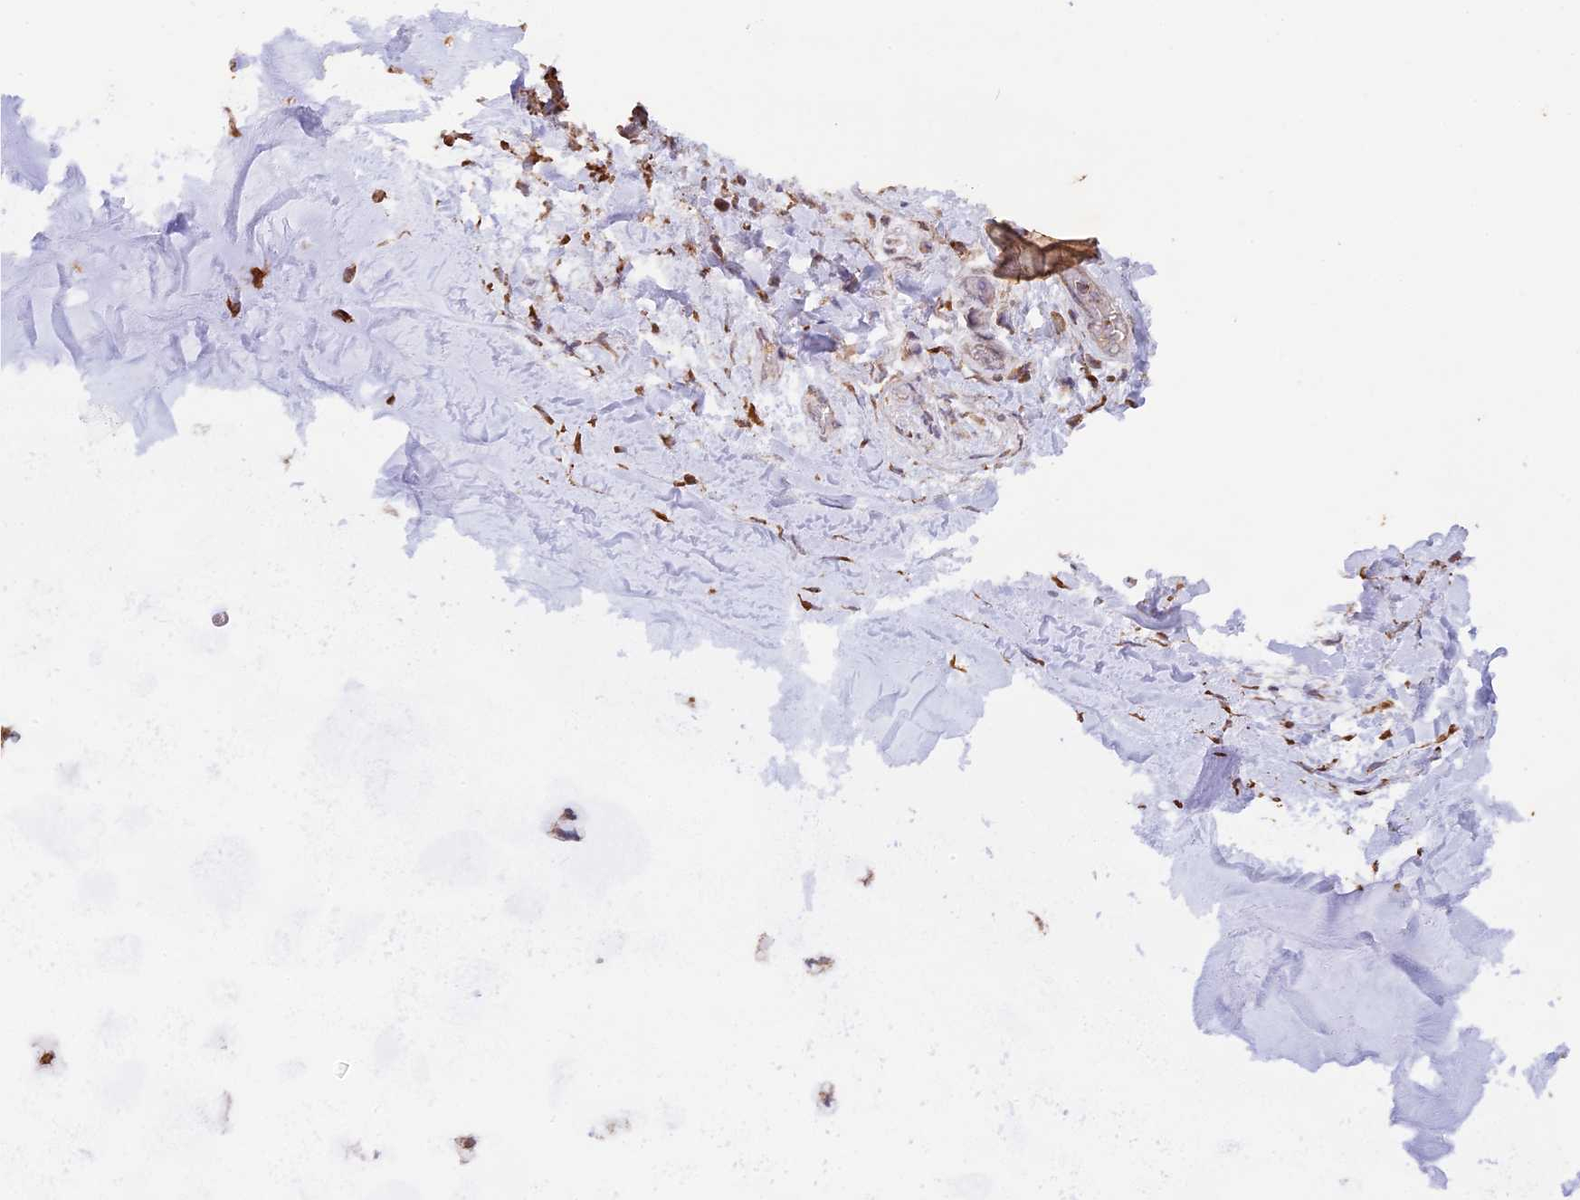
{"staining": {"intensity": "negative", "quantity": "none", "location": "none"}, "tissue": "adipose tissue", "cell_type": "Adipocytes", "image_type": "normal", "snomed": [{"axis": "morphology", "description": "Normal tissue, NOS"}, {"axis": "topography", "description": "Lymph node"}, {"axis": "topography", "description": "Cartilage tissue"}, {"axis": "topography", "description": "Bronchus"}], "caption": "Immunohistochemical staining of normal adipose tissue shows no significant expression in adipocytes.", "gene": "DMRTA2", "patient": {"sex": "male", "age": 63}}